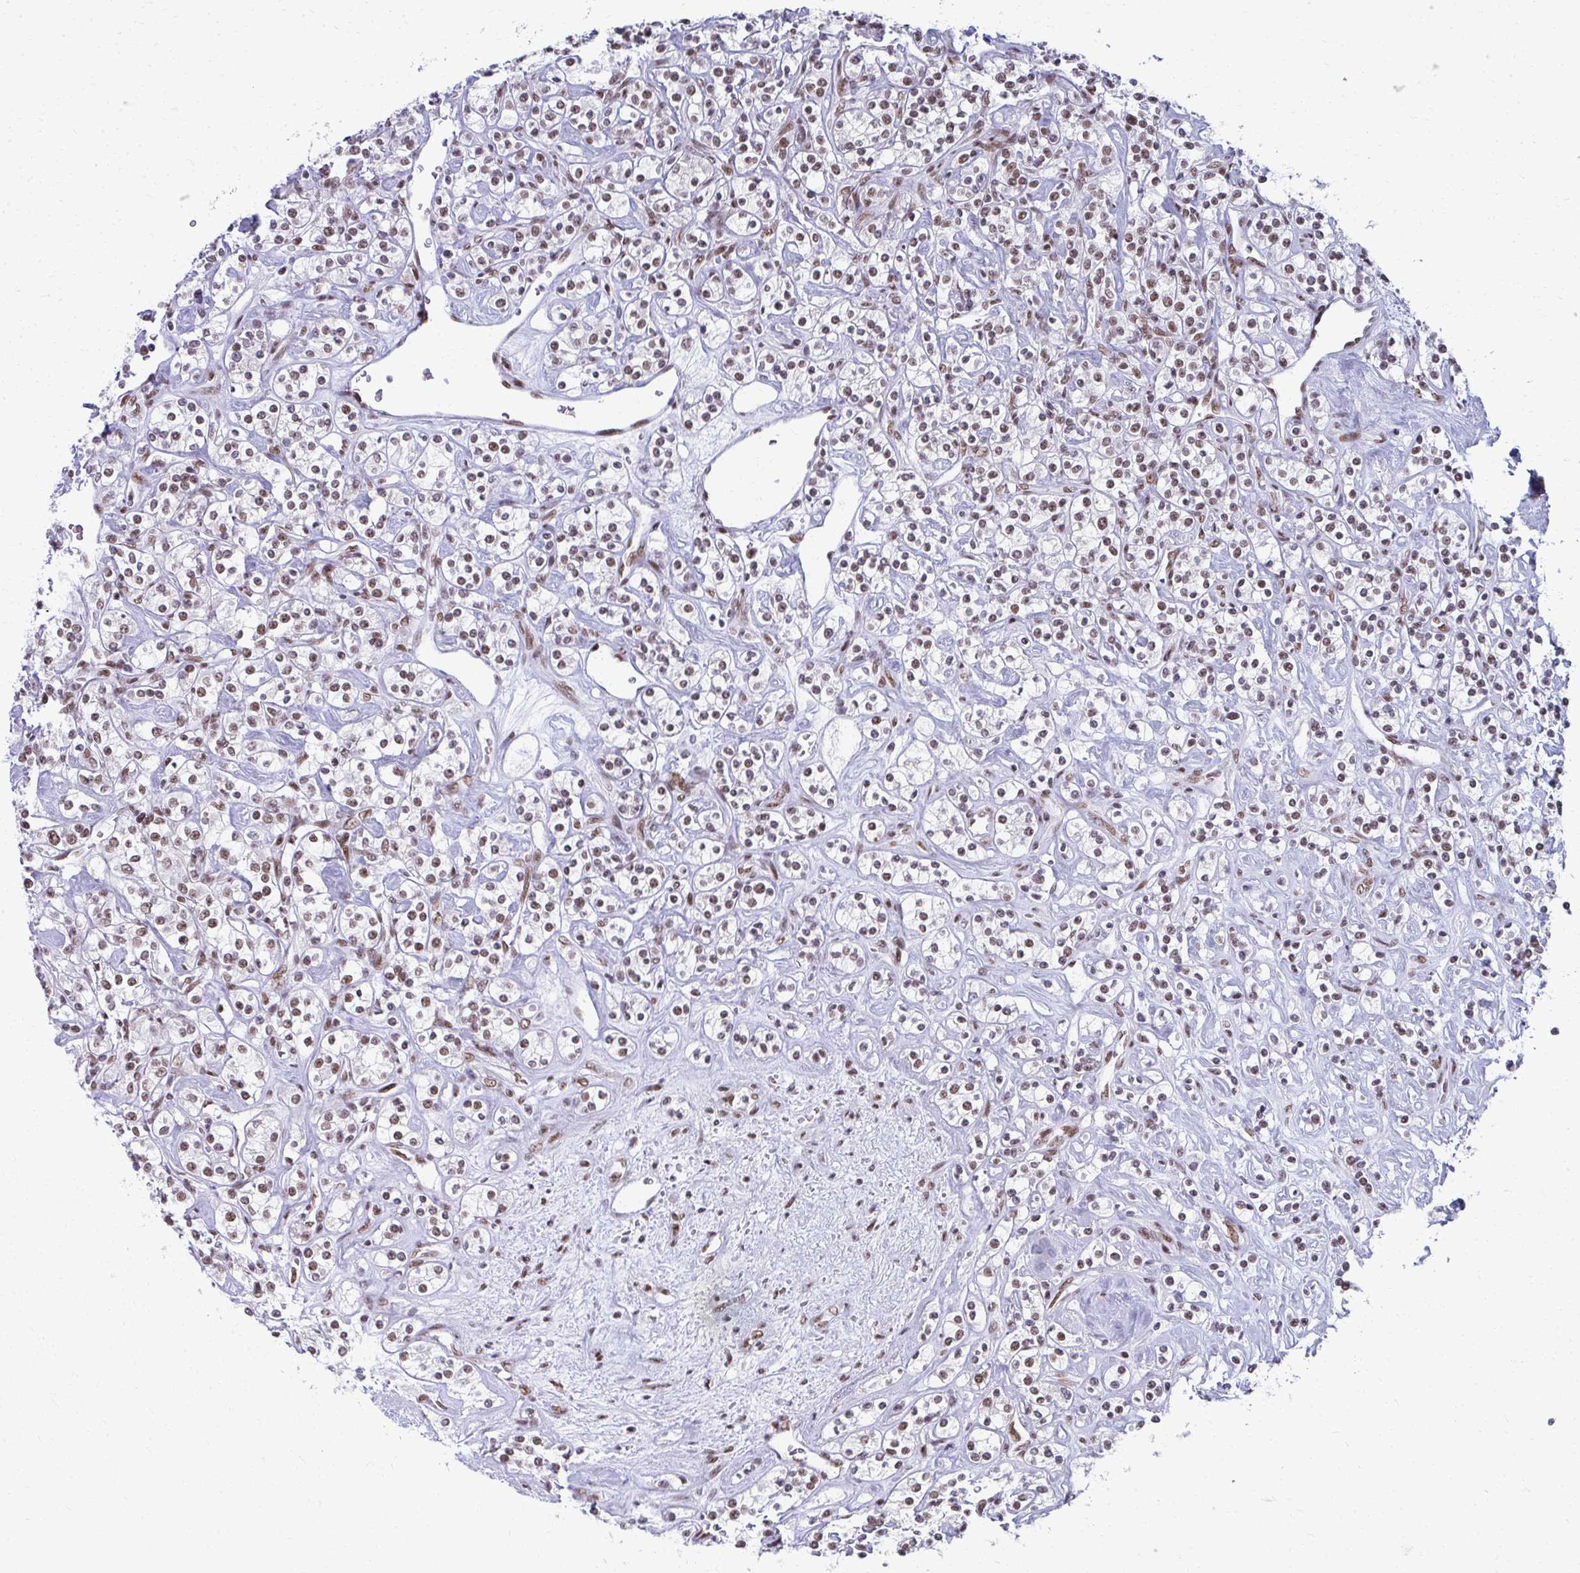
{"staining": {"intensity": "moderate", "quantity": ">75%", "location": "nuclear"}, "tissue": "renal cancer", "cell_type": "Tumor cells", "image_type": "cancer", "snomed": [{"axis": "morphology", "description": "Adenocarcinoma, NOS"}, {"axis": "topography", "description": "Kidney"}], "caption": "A brown stain highlights moderate nuclear expression of a protein in human renal cancer tumor cells.", "gene": "CREBBP", "patient": {"sex": "male", "age": 77}}